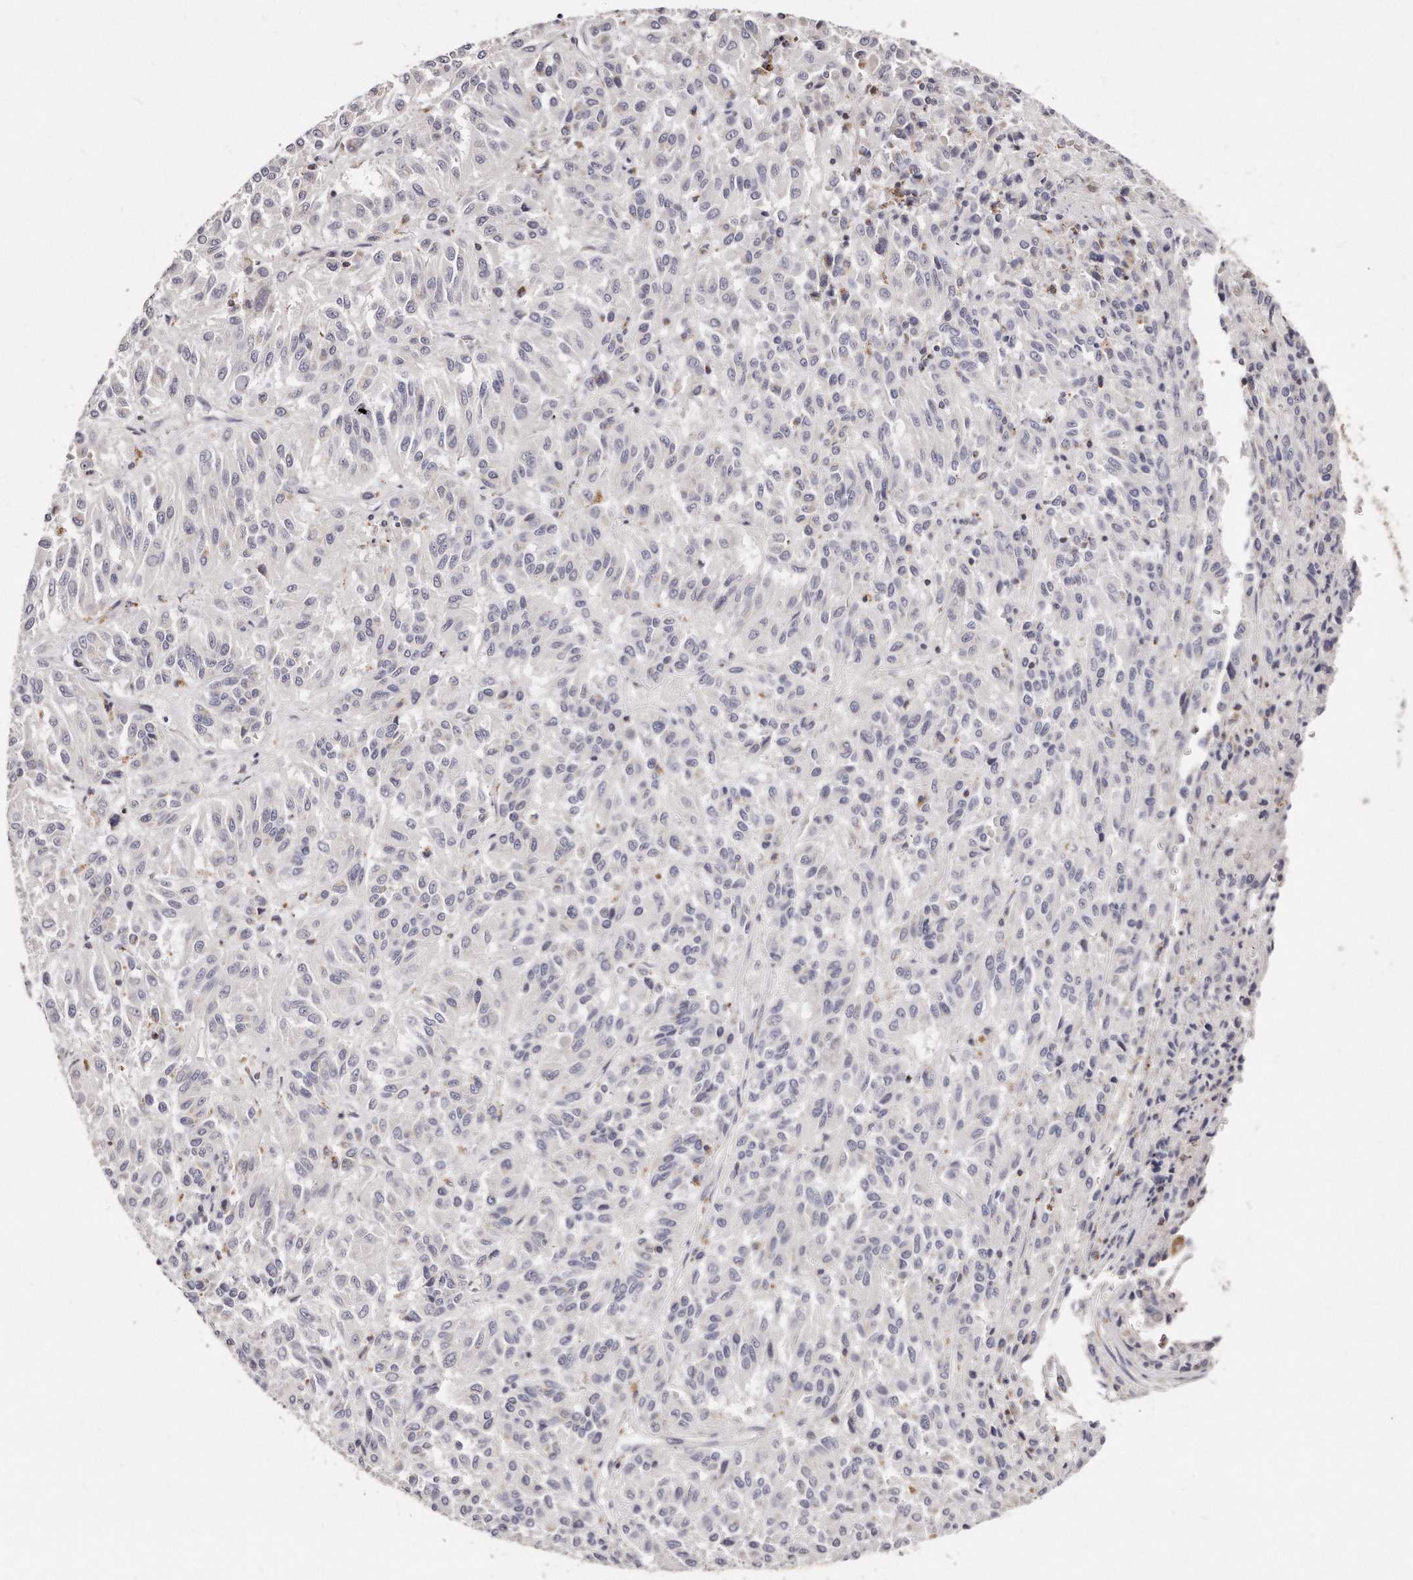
{"staining": {"intensity": "negative", "quantity": "none", "location": "none"}, "tissue": "melanoma", "cell_type": "Tumor cells", "image_type": "cancer", "snomed": [{"axis": "morphology", "description": "Malignant melanoma, Metastatic site"}, {"axis": "topography", "description": "Lung"}], "caption": "This photomicrograph is of melanoma stained with immunohistochemistry to label a protein in brown with the nuclei are counter-stained blue. There is no expression in tumor cells.", "gene": "RTKN", "patient": {"sex": "male", "age": 64}}